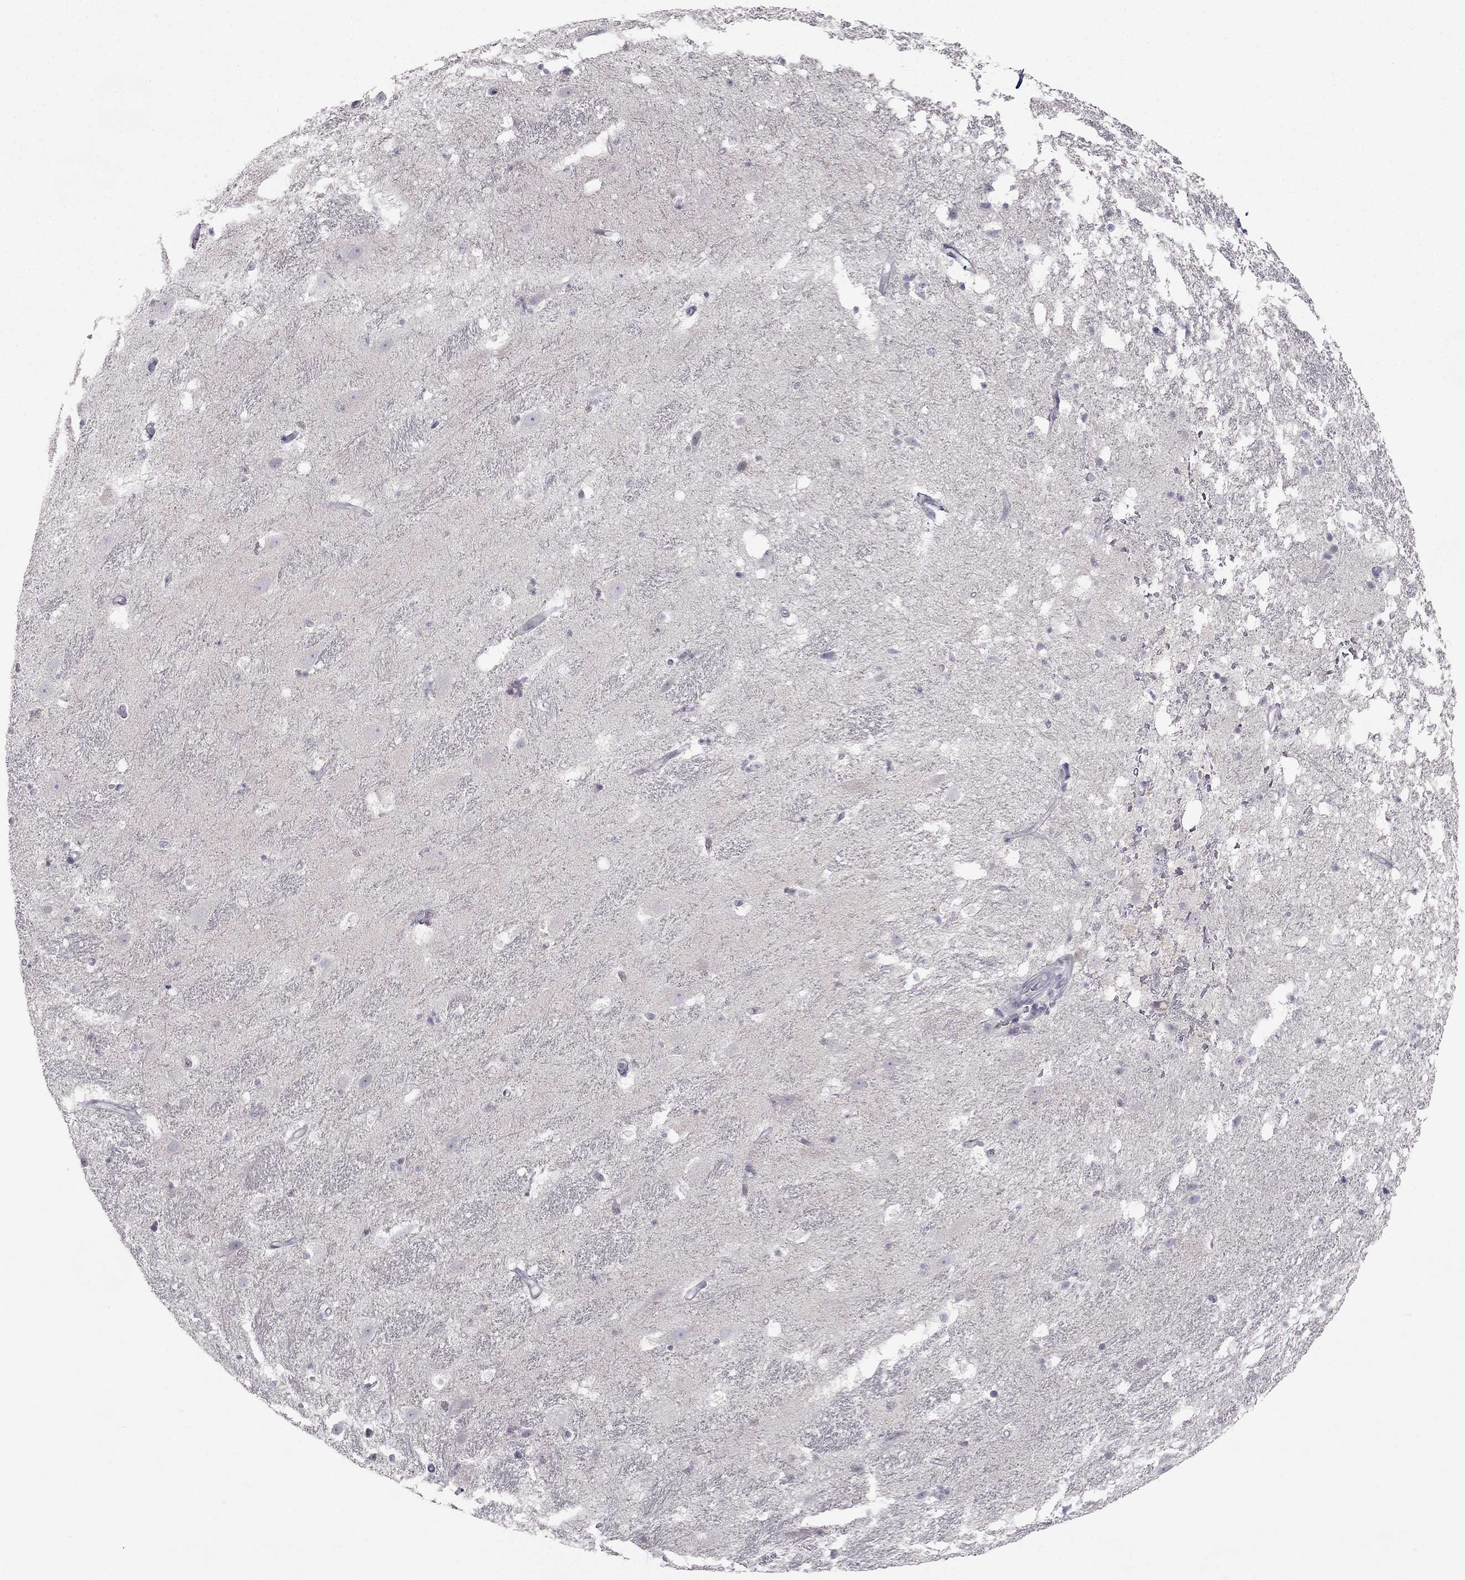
{"staining": {"intensity": "negative", "quantity": "none", "location": "none"}, "tissue": "hippocampus", "cell_type": "Glial cells", "image_type": "normal", "snomed": [{"axis": "morphology", "description": "Normal tissue, NOS"}, {"axis": "topography", "description": "Hippocampus"}], "caption": "Protein analysis of unremarkable hippocampus exhibits no significant expression in glial cells.", "gene": "C5orf49", "patient": {"sex": "male", "age": 49}}